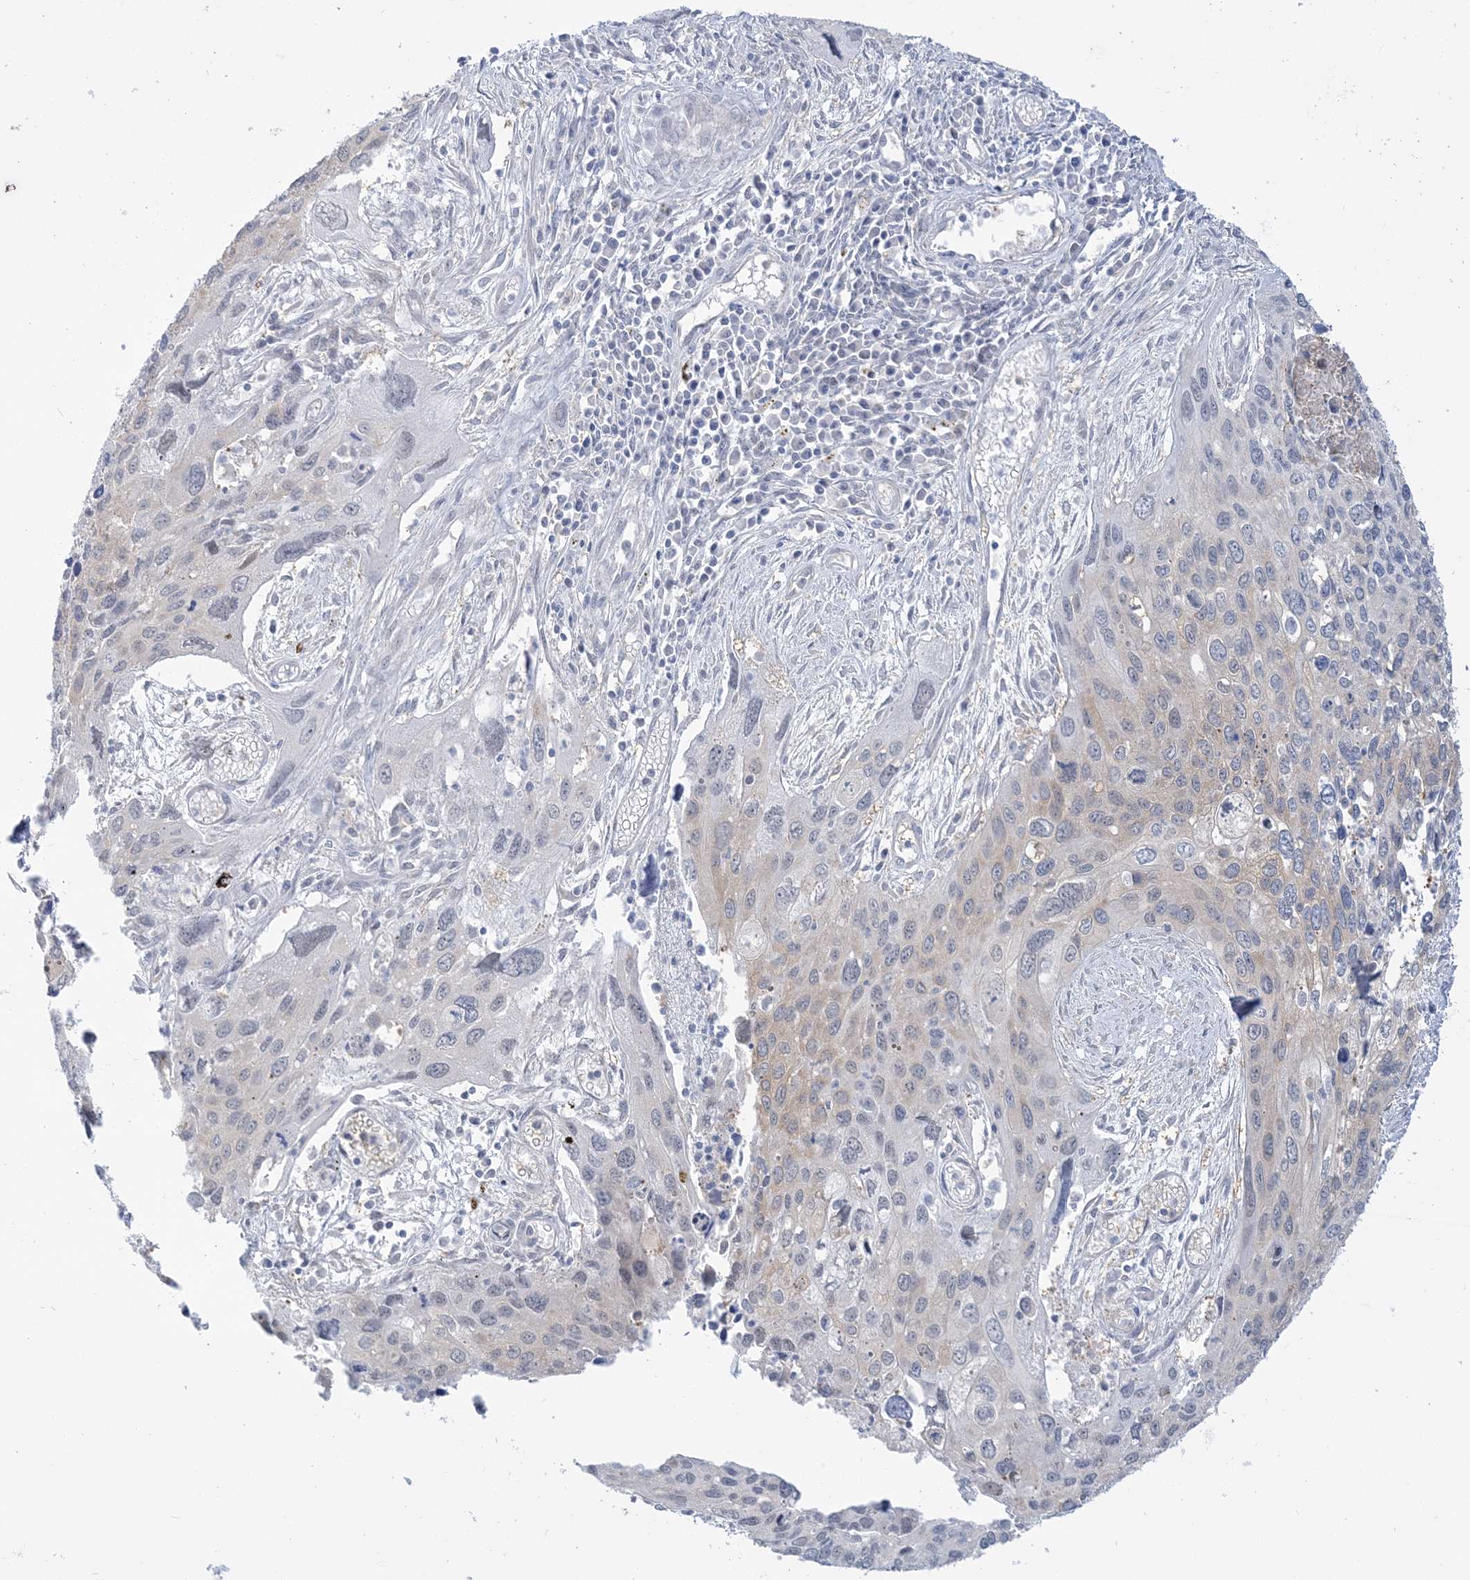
{"staining": {"intensity": "weak", "quantity": "25%-75%", "location": "cytoplasmic/membranous"}, "tissue": "cervical cancer", "cell_type": "Tumor cells", "image_type": "cancer", "snomed": [{"axis": "morphology", "description": "Squamous cell carcinoma, NOS"}, {"axis": "topography", "description": "Cervix"}], "caption": "DAB (3,3'-diaminobenzidine) immunohistochemical staining of cervical cancer (squamous cell carcinoma) displays weak cytoplasmic/membranous protein positivity in approximately 25%-75% of tumor cells.", "gene": "THADA", "patient": {"sex": "female", "age": 55}}